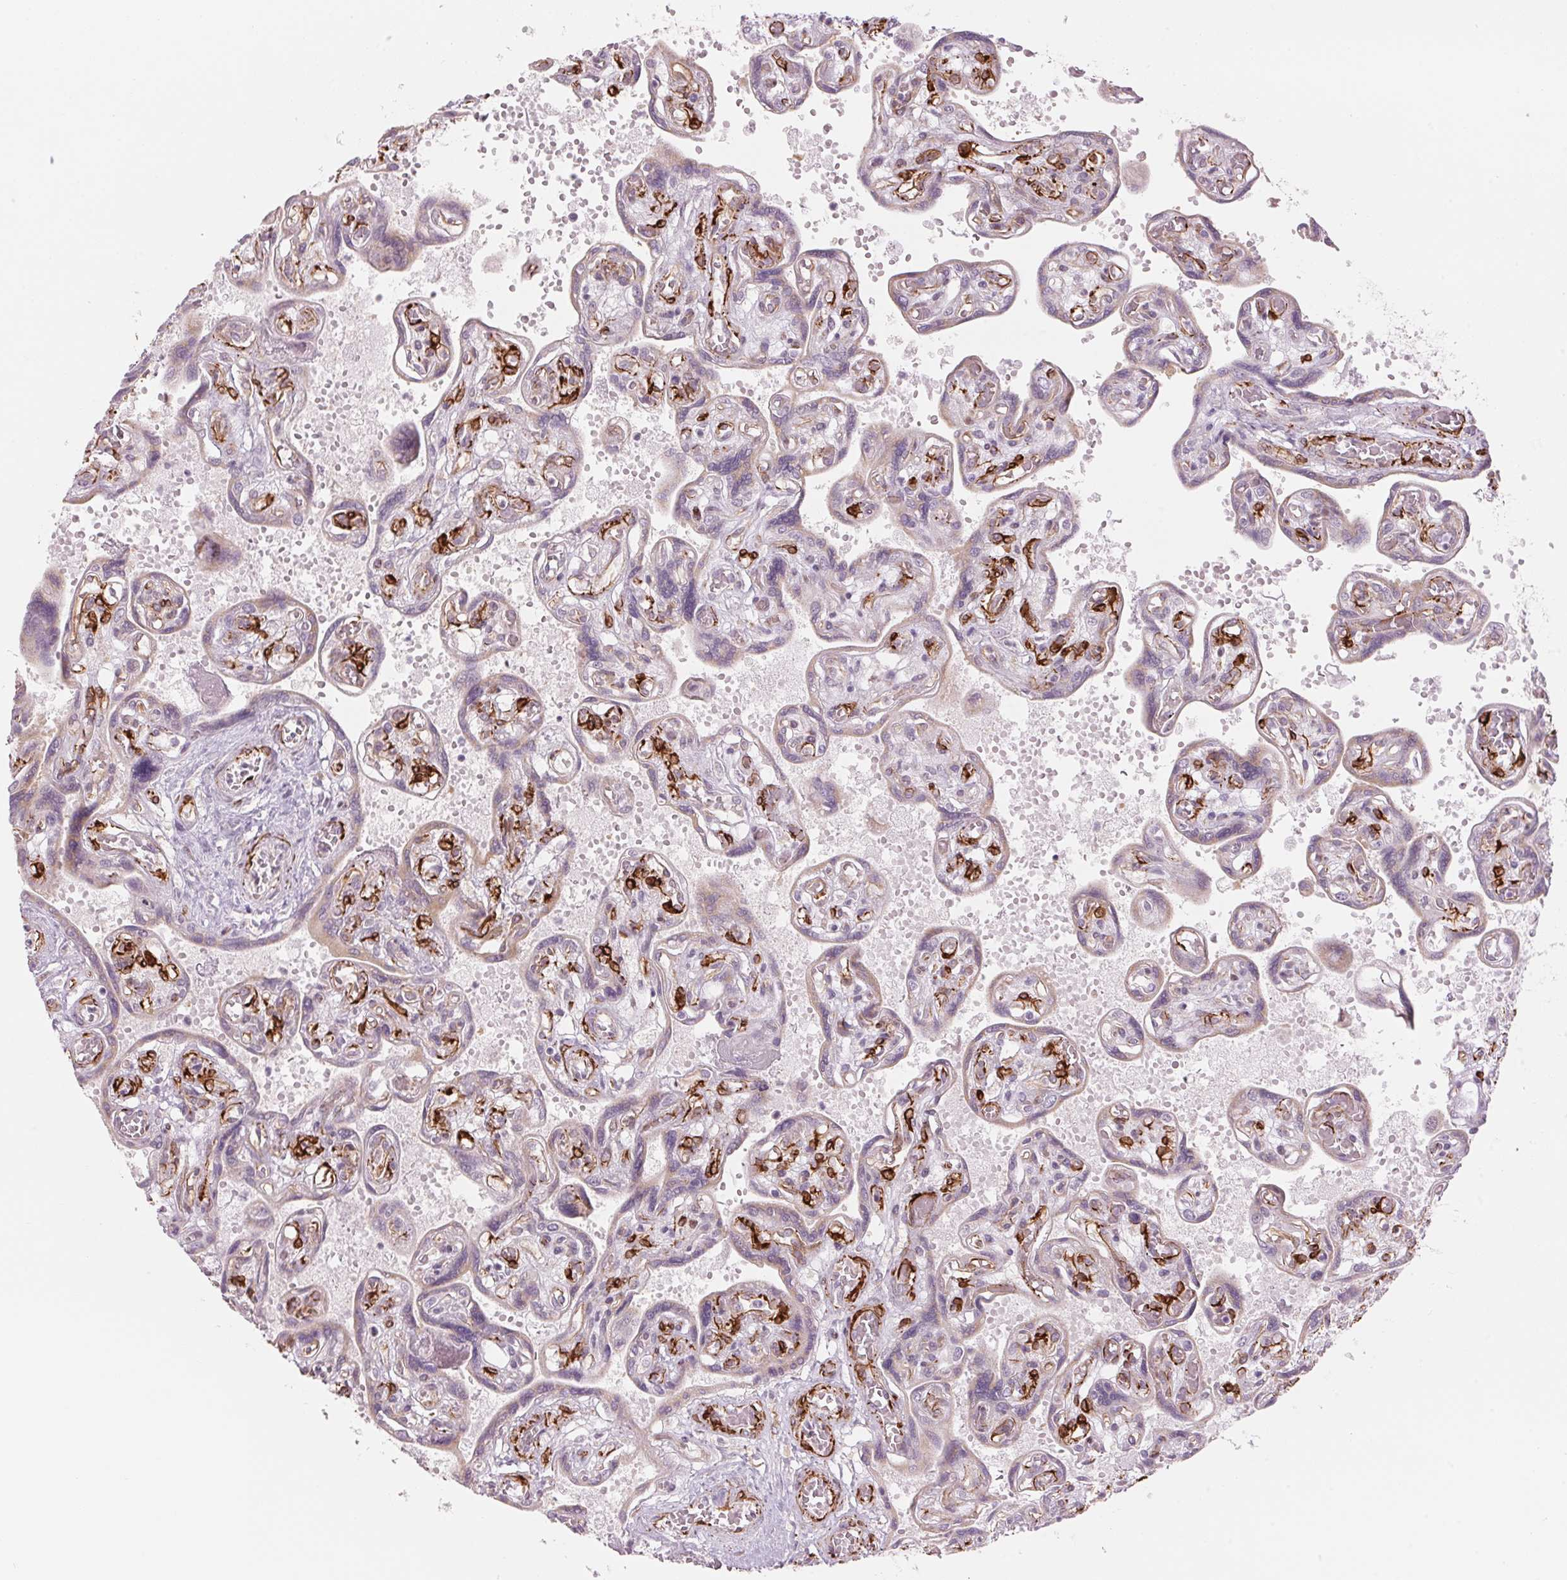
{"staining": {"intensity": "weak", "quantity": "<25%", "location": "cytoplasmic/membranous"}, "tissue": "placenta", "cell_type": "Decidual cells", "image_type": "normal", "snomed": [{"axis": "morphology", "description": "Normal tissue, NOS"}, {"axis": "topography", "description": "Placenta"}], "caption": "An IHC histopathology image of benign placenta is shown. There is no staining in decidual cells of placenta. (DAB (3,3'-diaminobenzidine) immunohistochemistry visualized using brightfield microscopy, high magnification).", "gene": "CLPS", "patient": {"sex": "female", "age": 32}}